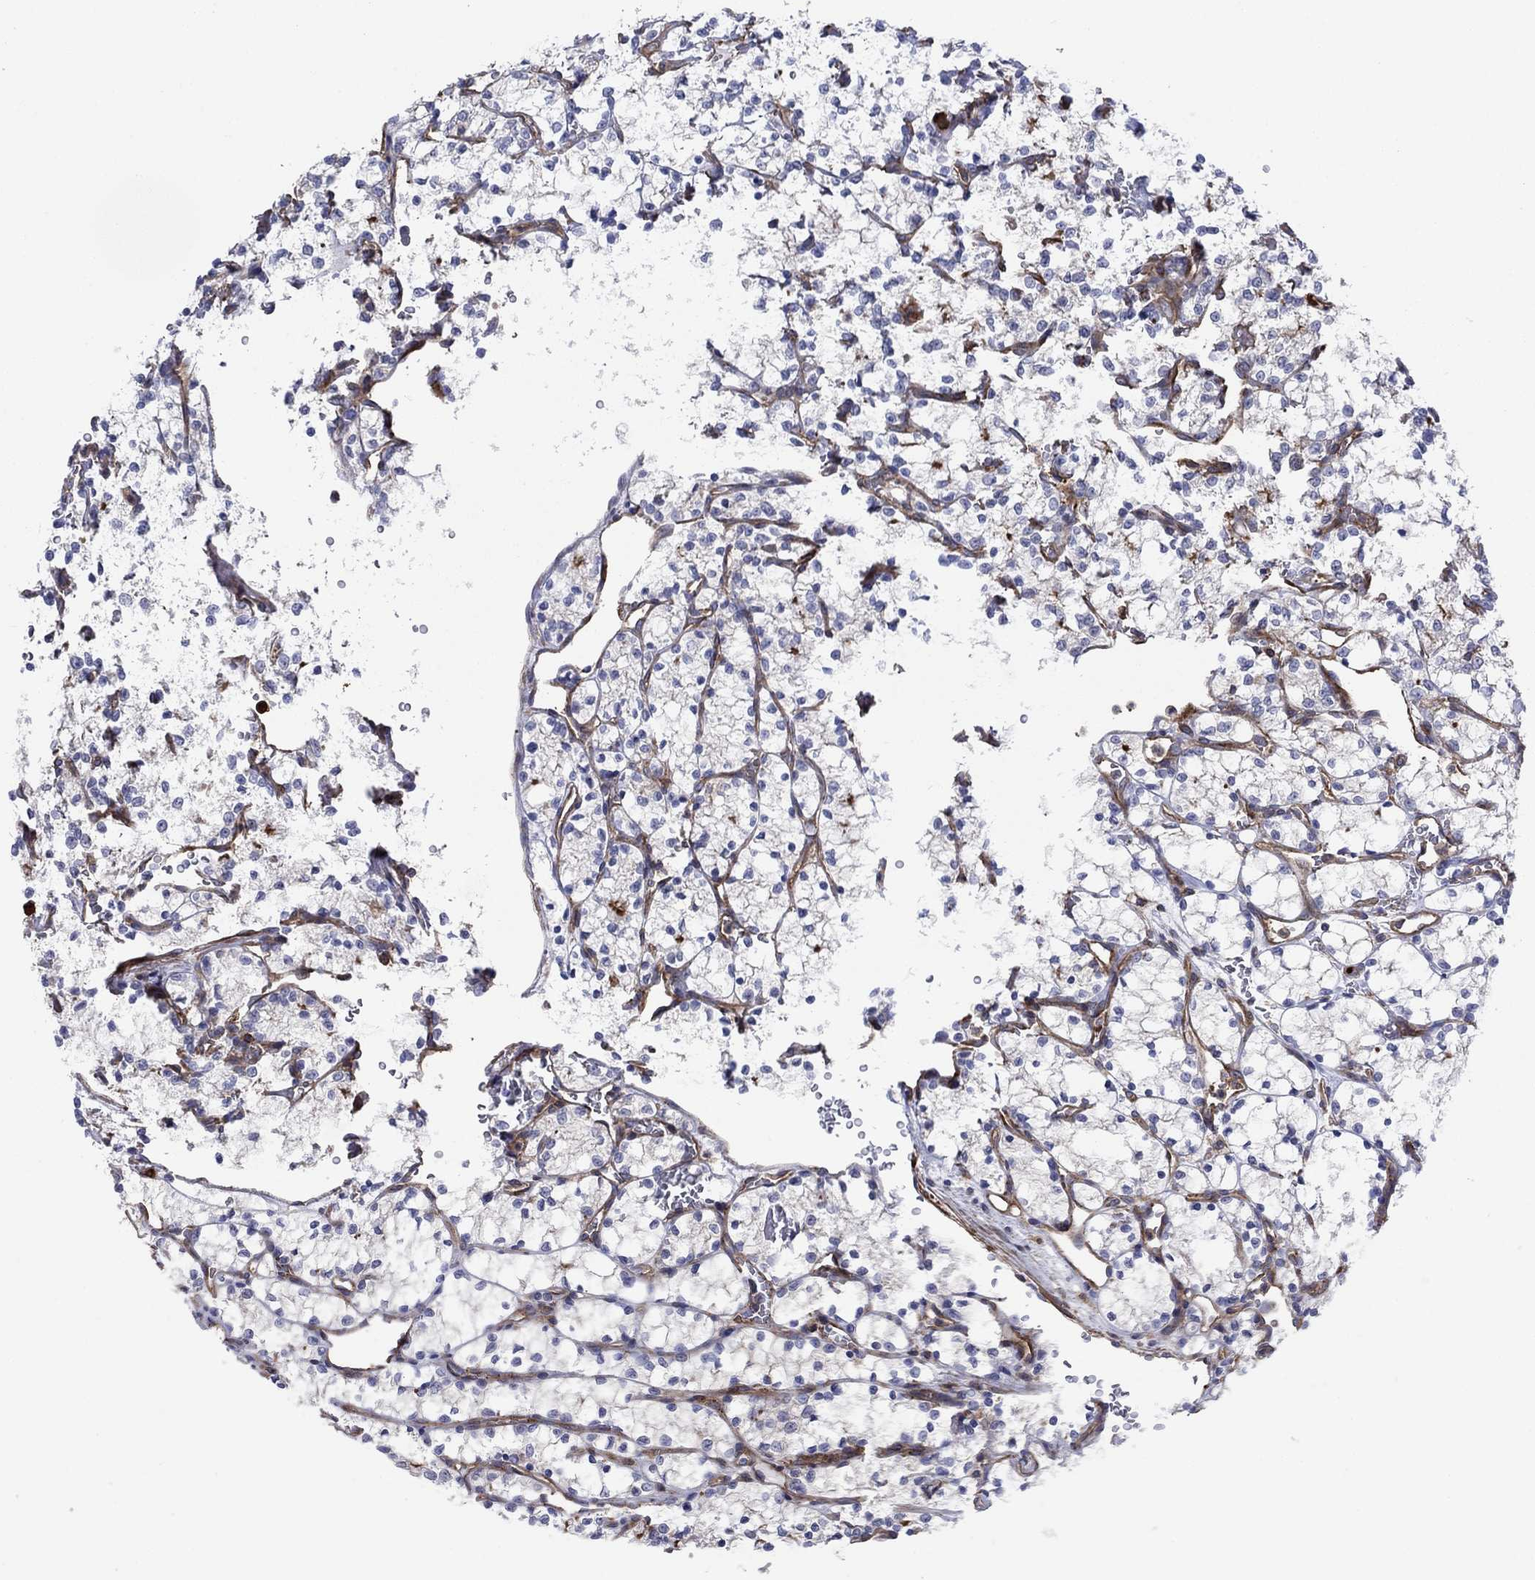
{"staining": {"intensity": "strong", "quantity": "<25%", "location": "cytoplasmic/membranous"}, "tissue": "renal cancer", "cell_type": "Tumor cells", "image_type": "cancer", "snomed": [{"axis": "morphology", "description": "Adenocarcinoma, NOS"}, {"axis": "topography", "description": "Kidney"}], "caption": "IHC image of neoplastic tissue: renal cancer (adenocarcinoma) stained using immunohistochemistry (IHC) shows medium levels of strong protein expression localized specifically in the cytoplasmic/membranous of tumor cells, appearing as a cytoplasmic/membranous brown color.", "gene": "PAG1", "patient": {"sex": "female", "age": 69}}